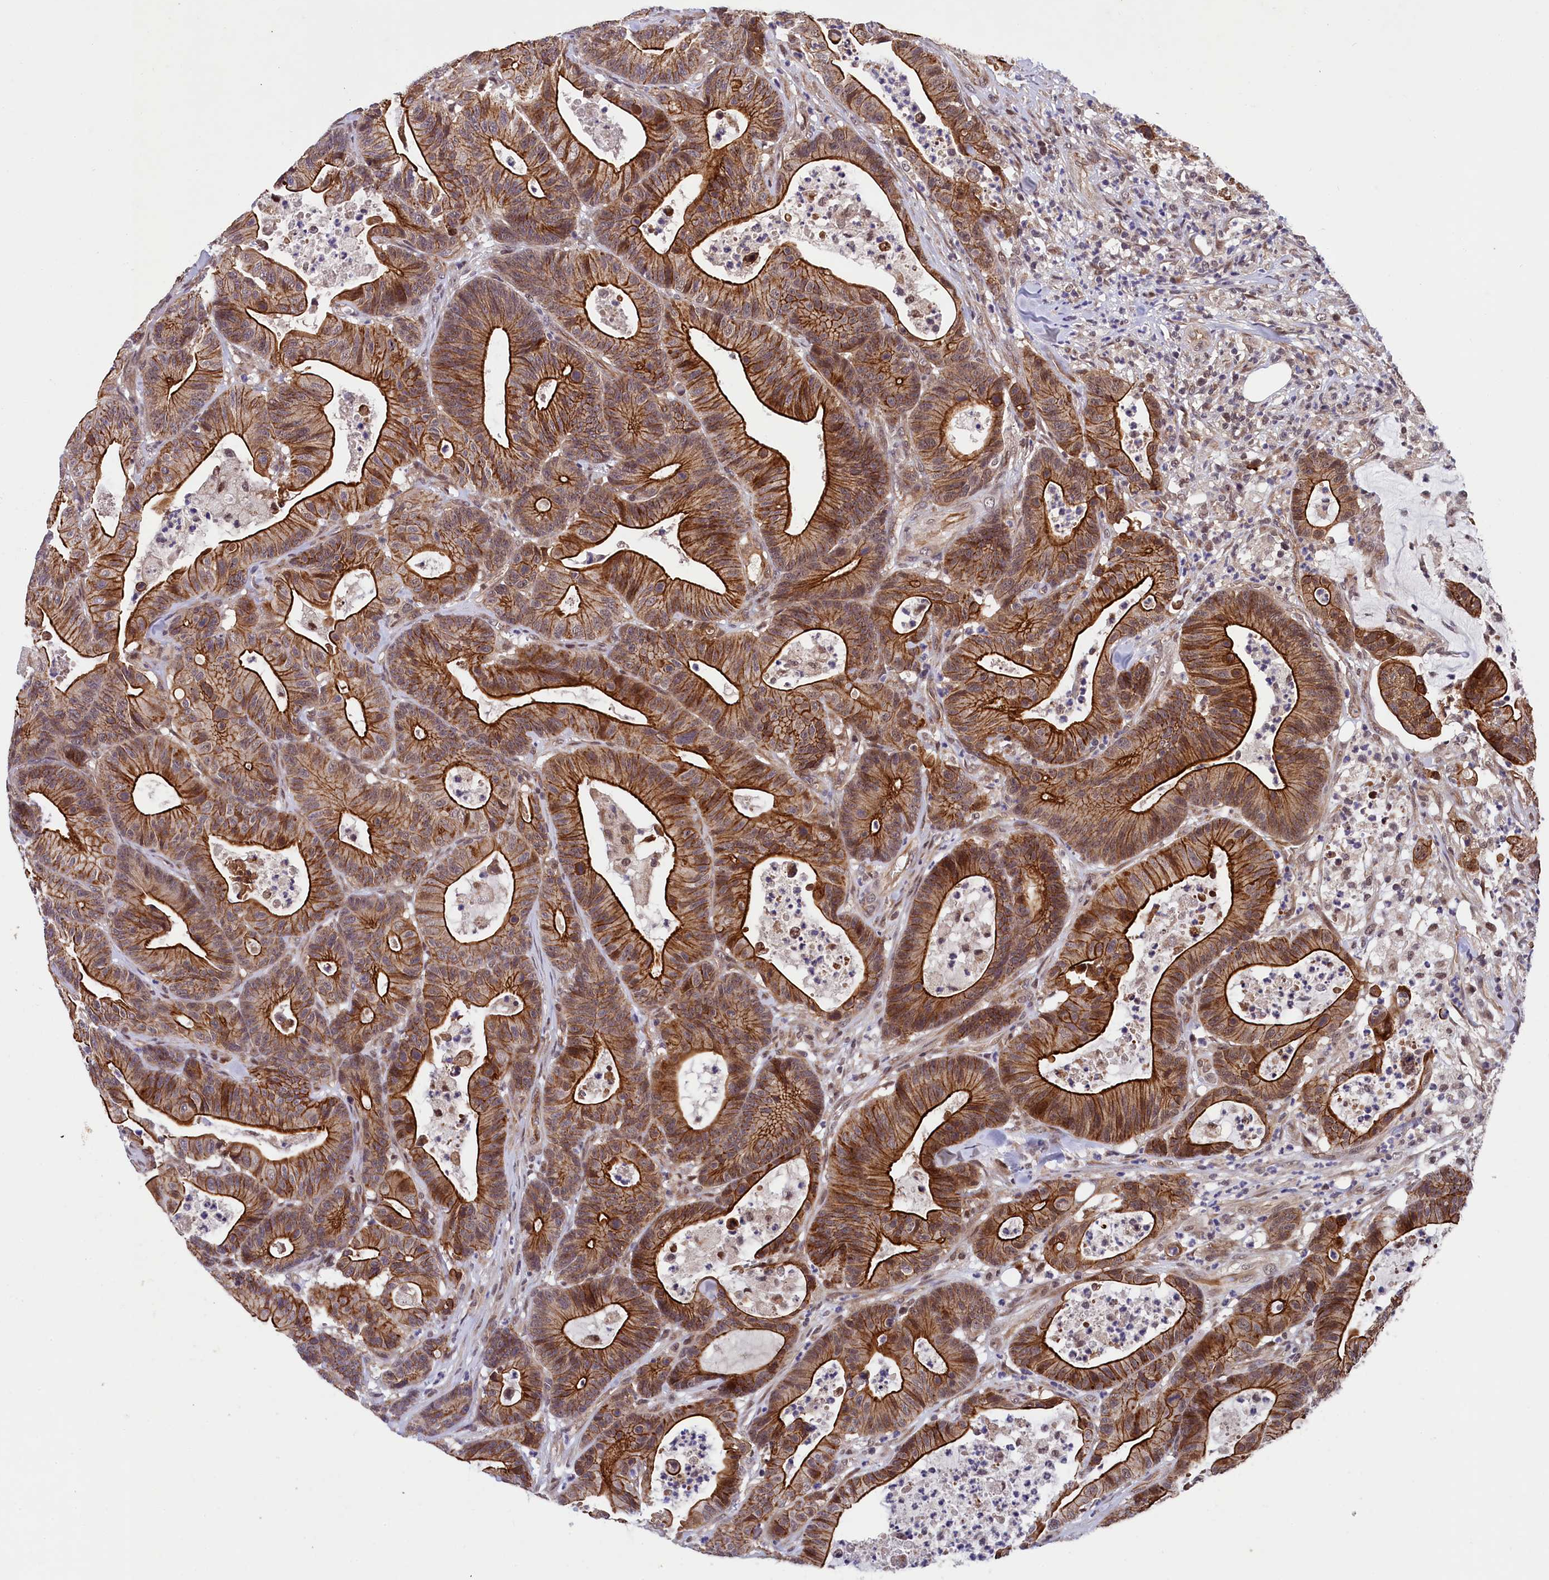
{"staining": {"intensity": "strong", "quantity": ">75%", "location": "cytoplasmic/membranous"}, "tissue": "colorectal cancer", "cell_type": "Tumor cells", "image_type": "cancer", "snomed": [{"axis": "morphology", "description": "Adenocarcinoma, NOS"}, {"axis": "topography", "description": "Colon"}], "caption": "Tumor cells demonstrate strong cytoplasmic/membranous positivity in about >75% of cells in colorectal adenocarcinoma. (DAB (3,3'-diaminobenzidine) IHC with brightfield microscopy, high magnification).", "gene": "ARL14EP", "patient": {"sex": "female", "age": 84}}